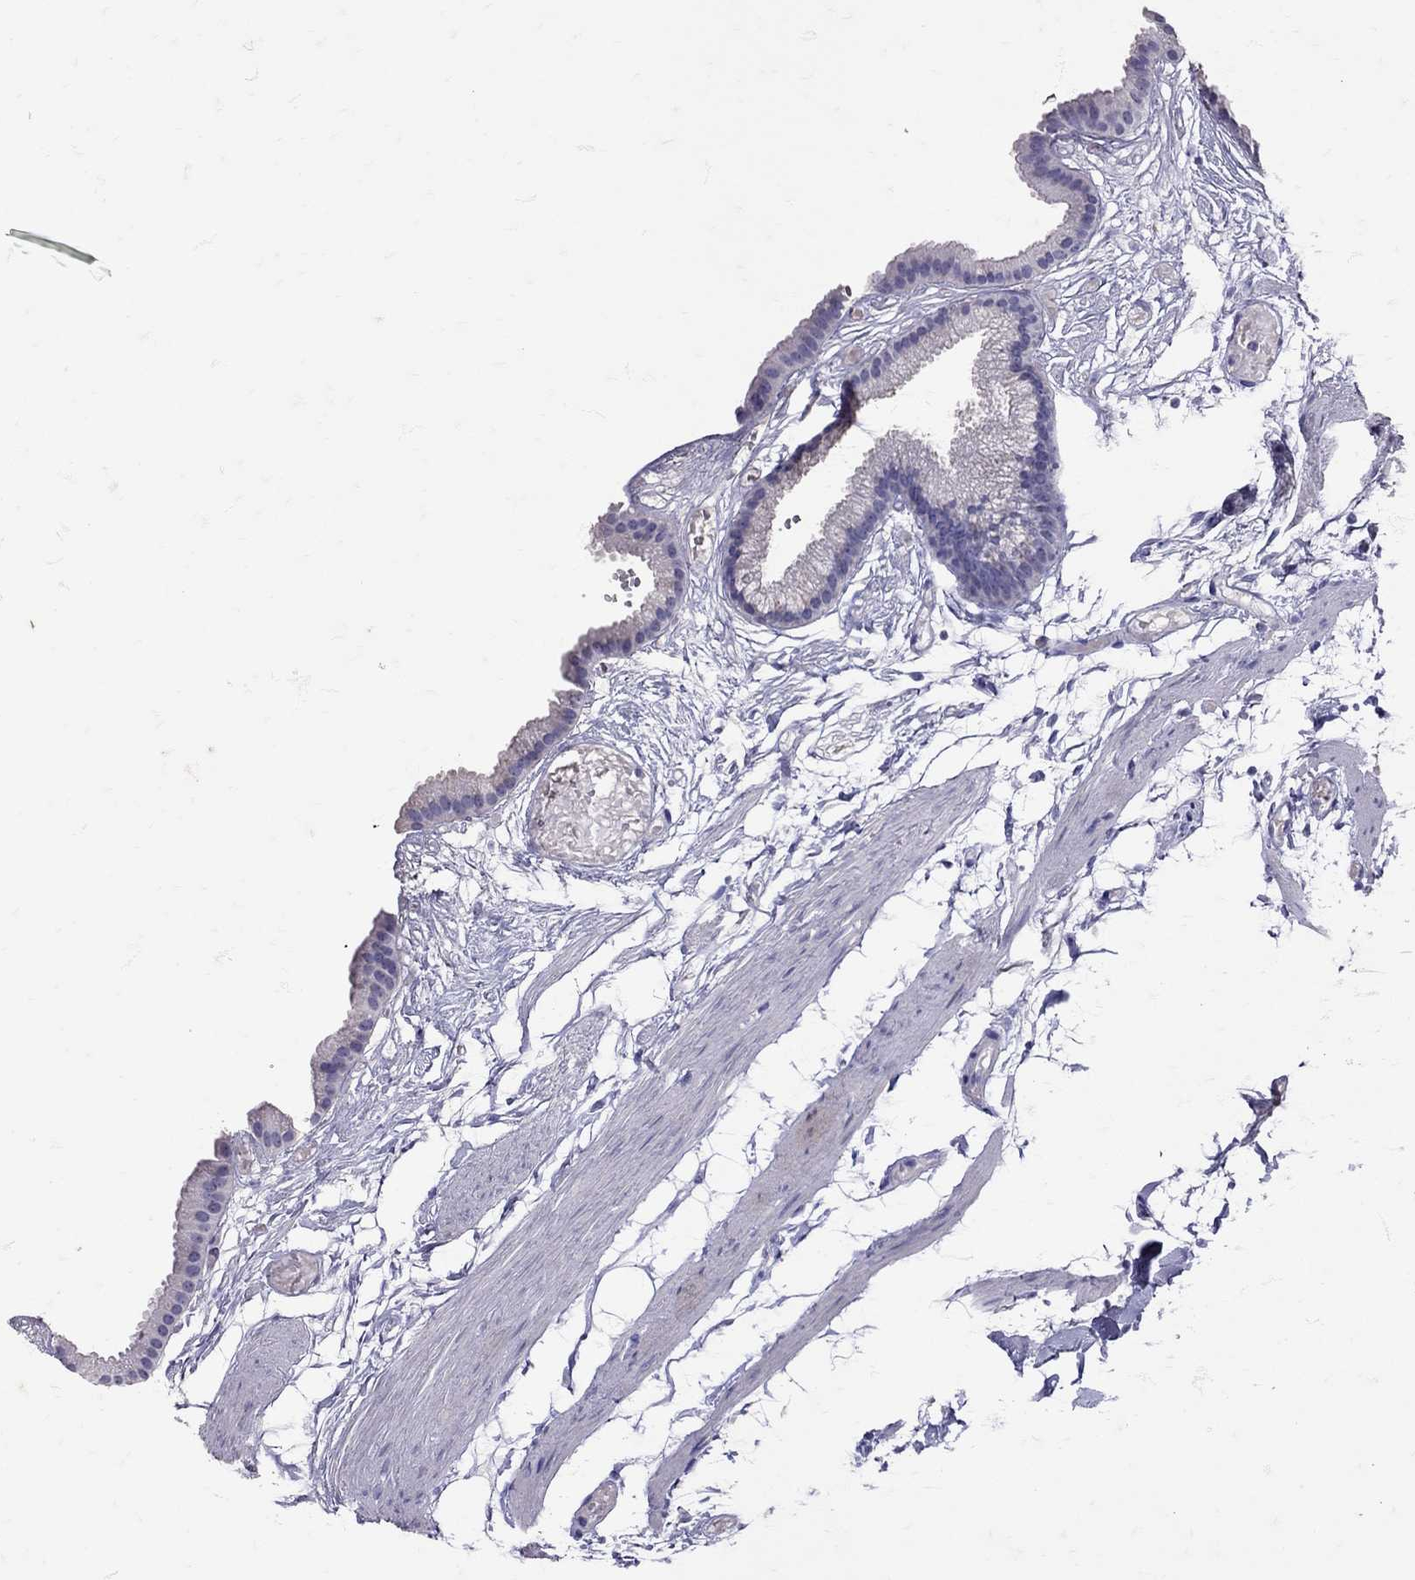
{"staining": {"intensity": "negative", "quantity": "none", "location": "none"}, "tissue": "gallbladder", "cell_type": "Glandular cells", "image_type": "normal", "snomed": [{"axis": "morphology", "description": "Normal tissue, NOS"}, {"axis": "topography", "description": "Gallbladder"}], "caption": "DAB immunohistochemical staining of benign gallbladder exhibits no significant staining in glandular cells. The staining was performed using DAB to visualize the protein expression in brown, while the nuclei were stained in blue with hematoxylin (Magnification: 20x).", "gene": "SST", "patient": {"sex": "female", "age": 45}}